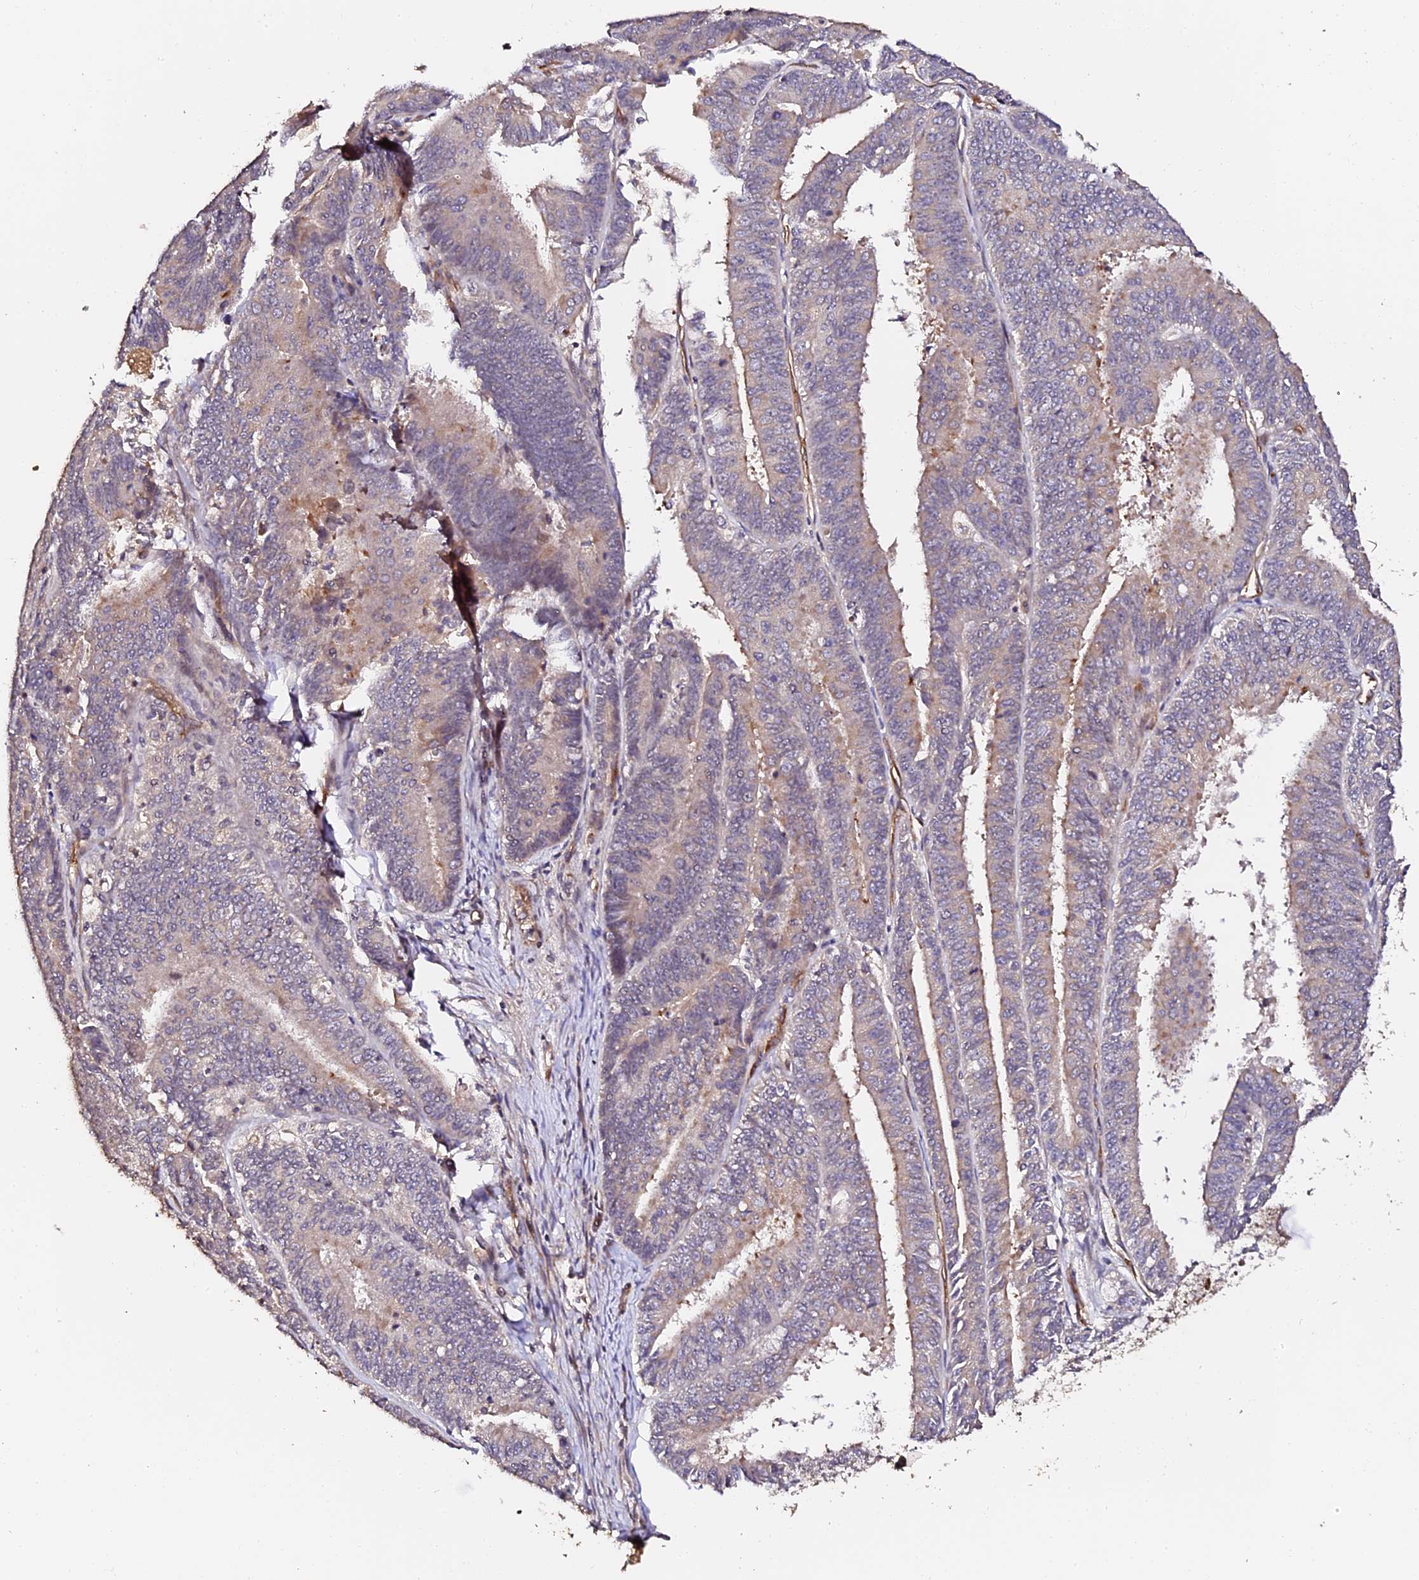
{"staining": {"intensity": "weak", "quantity": "<25%", "location": "cytoplasmic/membranous"}, "tissue": "endometrial cancer", "cell_type": "Tumor cells", "image_type": "cancer", "snomed": [{"axis": "morphology", "description": "Adenocarcinoma, NOS"}, {"axis": "topography", "description": "Endometrium"}], "caption": "Tumor cells are negative for protein expression in human adenocarcinoma (endometrial).", "gene": "TDO2", "patient": {"sex": "female", "age": 73}}